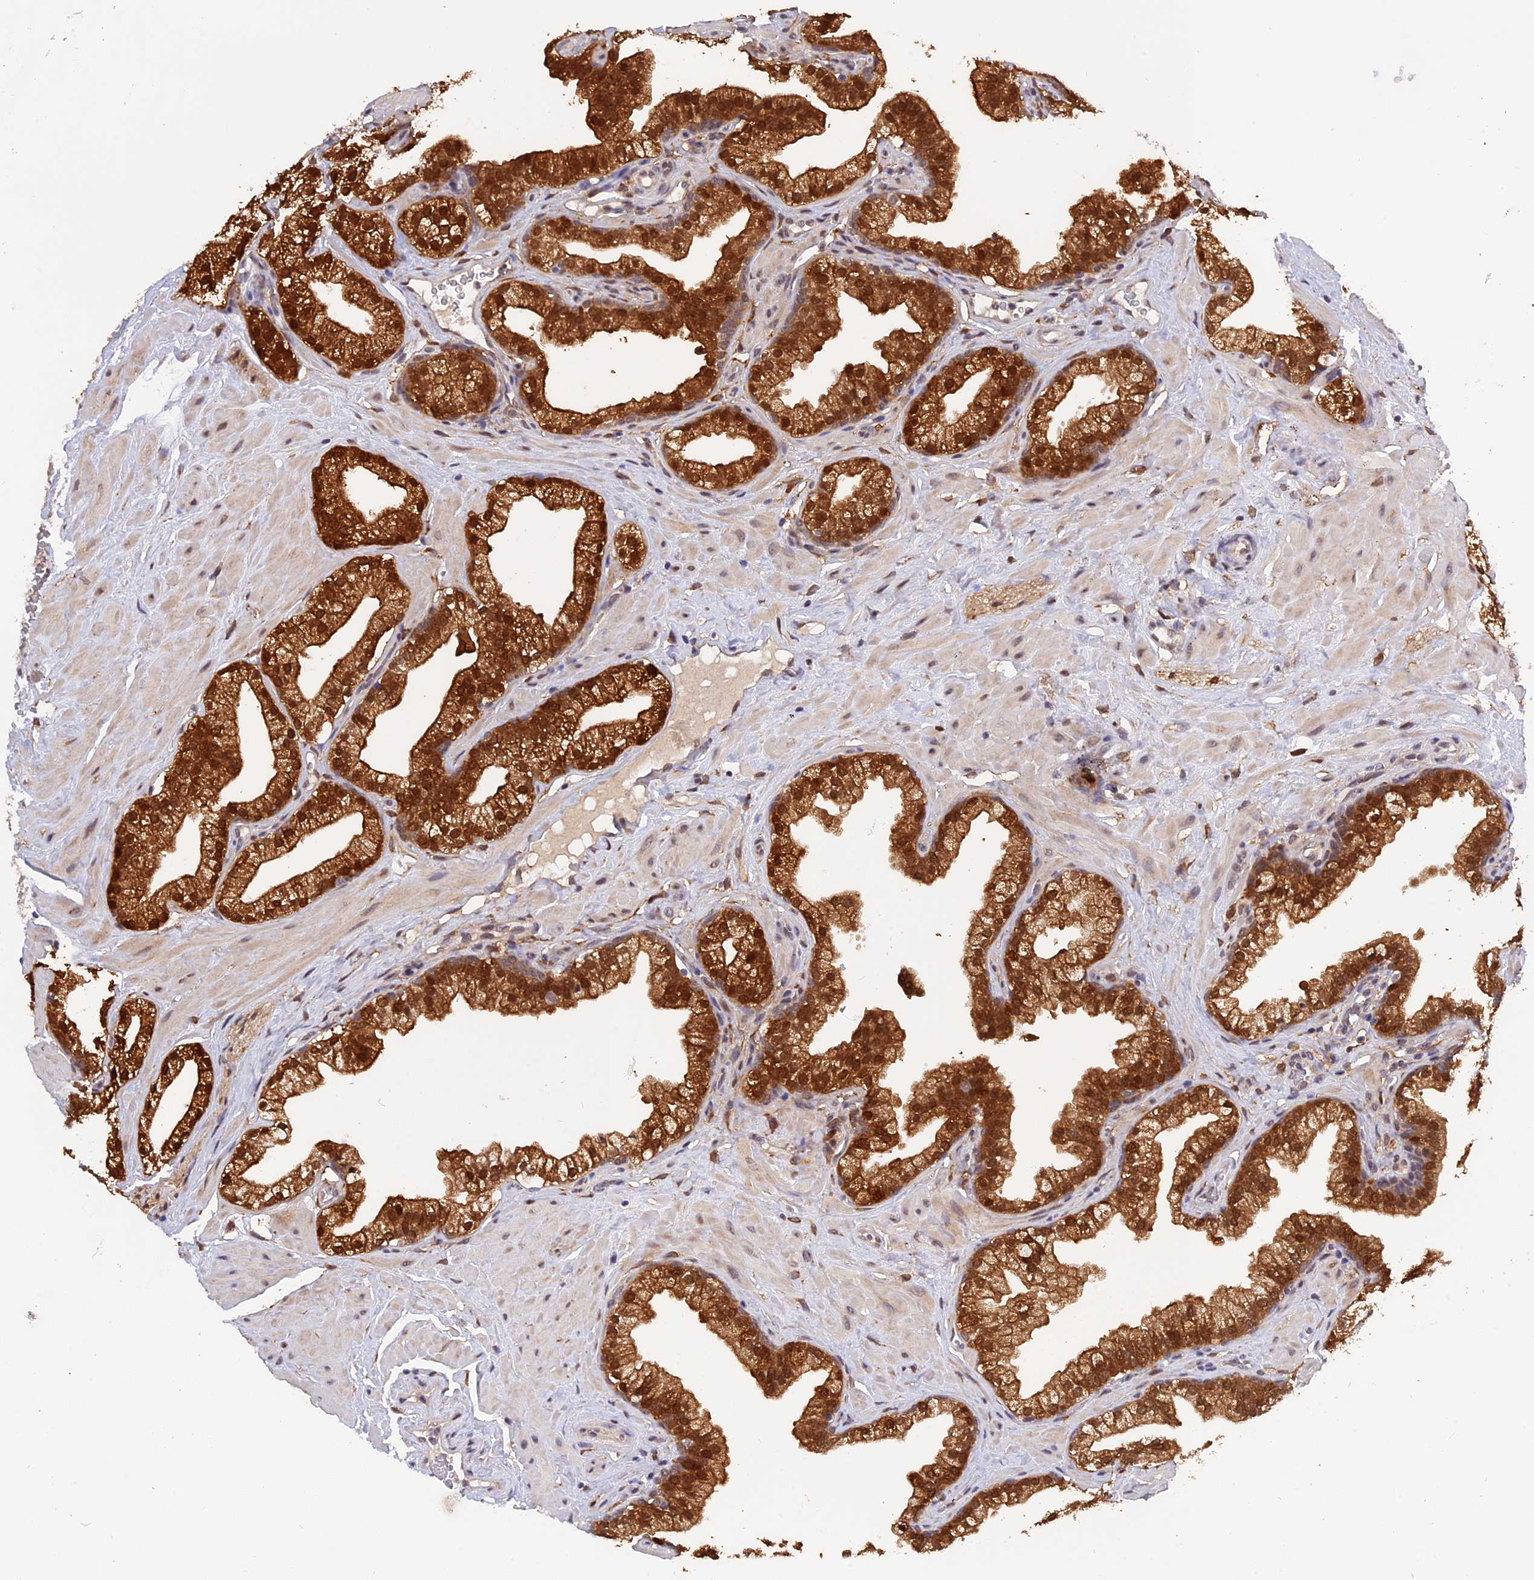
{"staining": {"intensity": "strong", "quantity": ">75%", "location": "cytoplasmic/membranous,nuclear"}, "tissue": "prostate", "cell_type": "Glandular cells", "image_type": "normal", "snomed": [{"axis": "morphology", "description": "Normal tissue, NOS"}, {"axis": "morphology", "description": "Urothelial carcinoma, Low grade"}, {"axis": "topography", "description": "Urinary bladder"}, {"axis": "topography", "description": "Prostate"}], "caption": "Brown immunohistochemical staining in normal human prostate displays strong cytoplasmic/membranous,nuclear expression in approximately >75% of glandular cells. The protein of interest is stained brown, and the nuclei are stained in blue (DAB IHC with brightfield microscopy, high magnification).", "gene": "MNS1", "patient": {"sex": "male", "age": 60}}